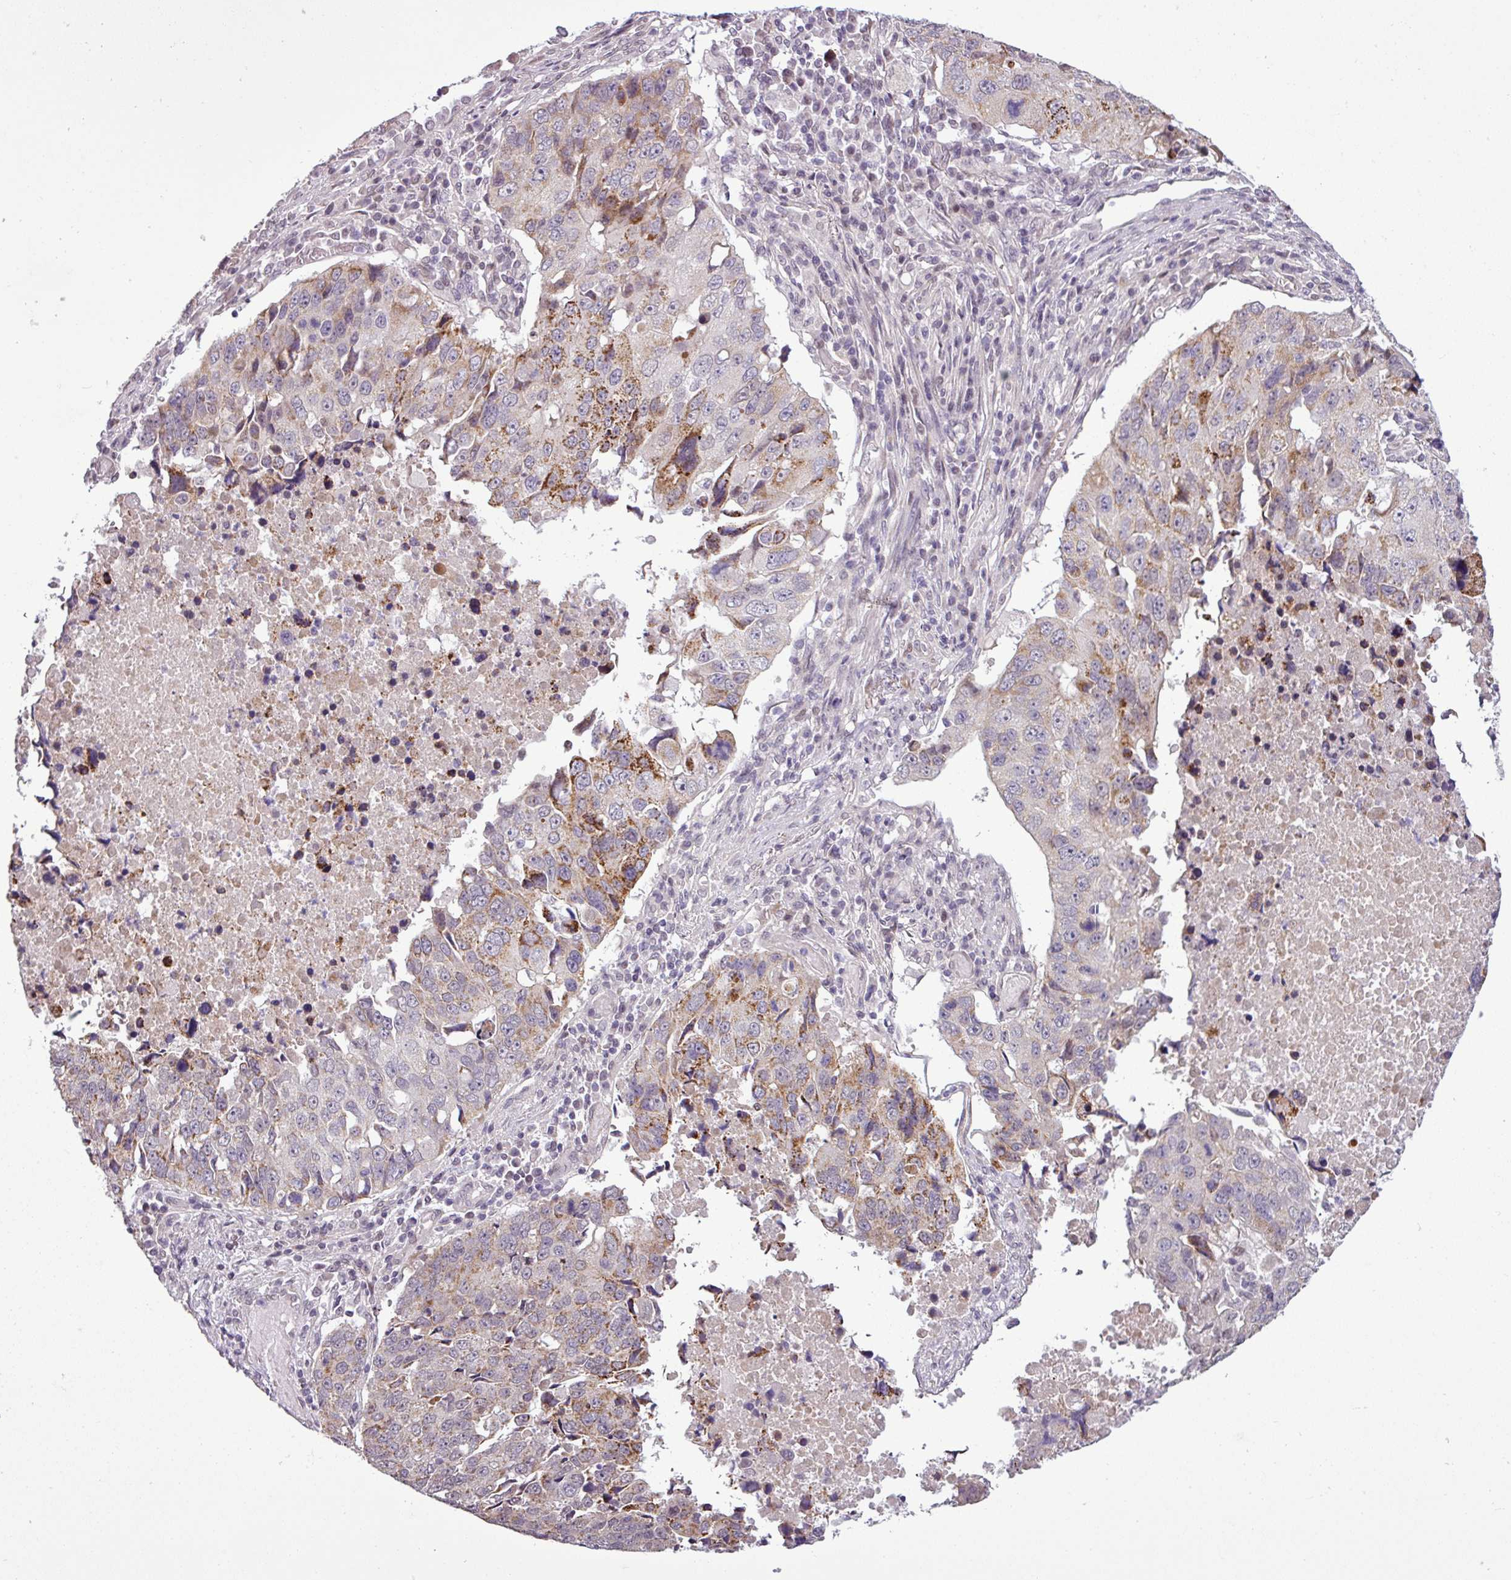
{"staining": {"intensity": "moderate", "quantity": "25%-75%", "location": "cytoplasmic/membranous"}, "tissue": "lung cancer", "cell_type": "Tumor cells", "image_type": "cancer", "snomed": [{"axis": "morphology", "description": "Squamous cell carcinoma, NOS"}, {"axis": "topography", "description": "Lung"}], "caption": "DAB immunohistochemical staining of human lung cancer (squamous cell carcinoma) exhibits moderate cytoplasmic/membranous protein positivity in approximately 25%-75% of tumor cells.", "gene": "GPT2", "patient": {"sex": "female", "age": 66}}